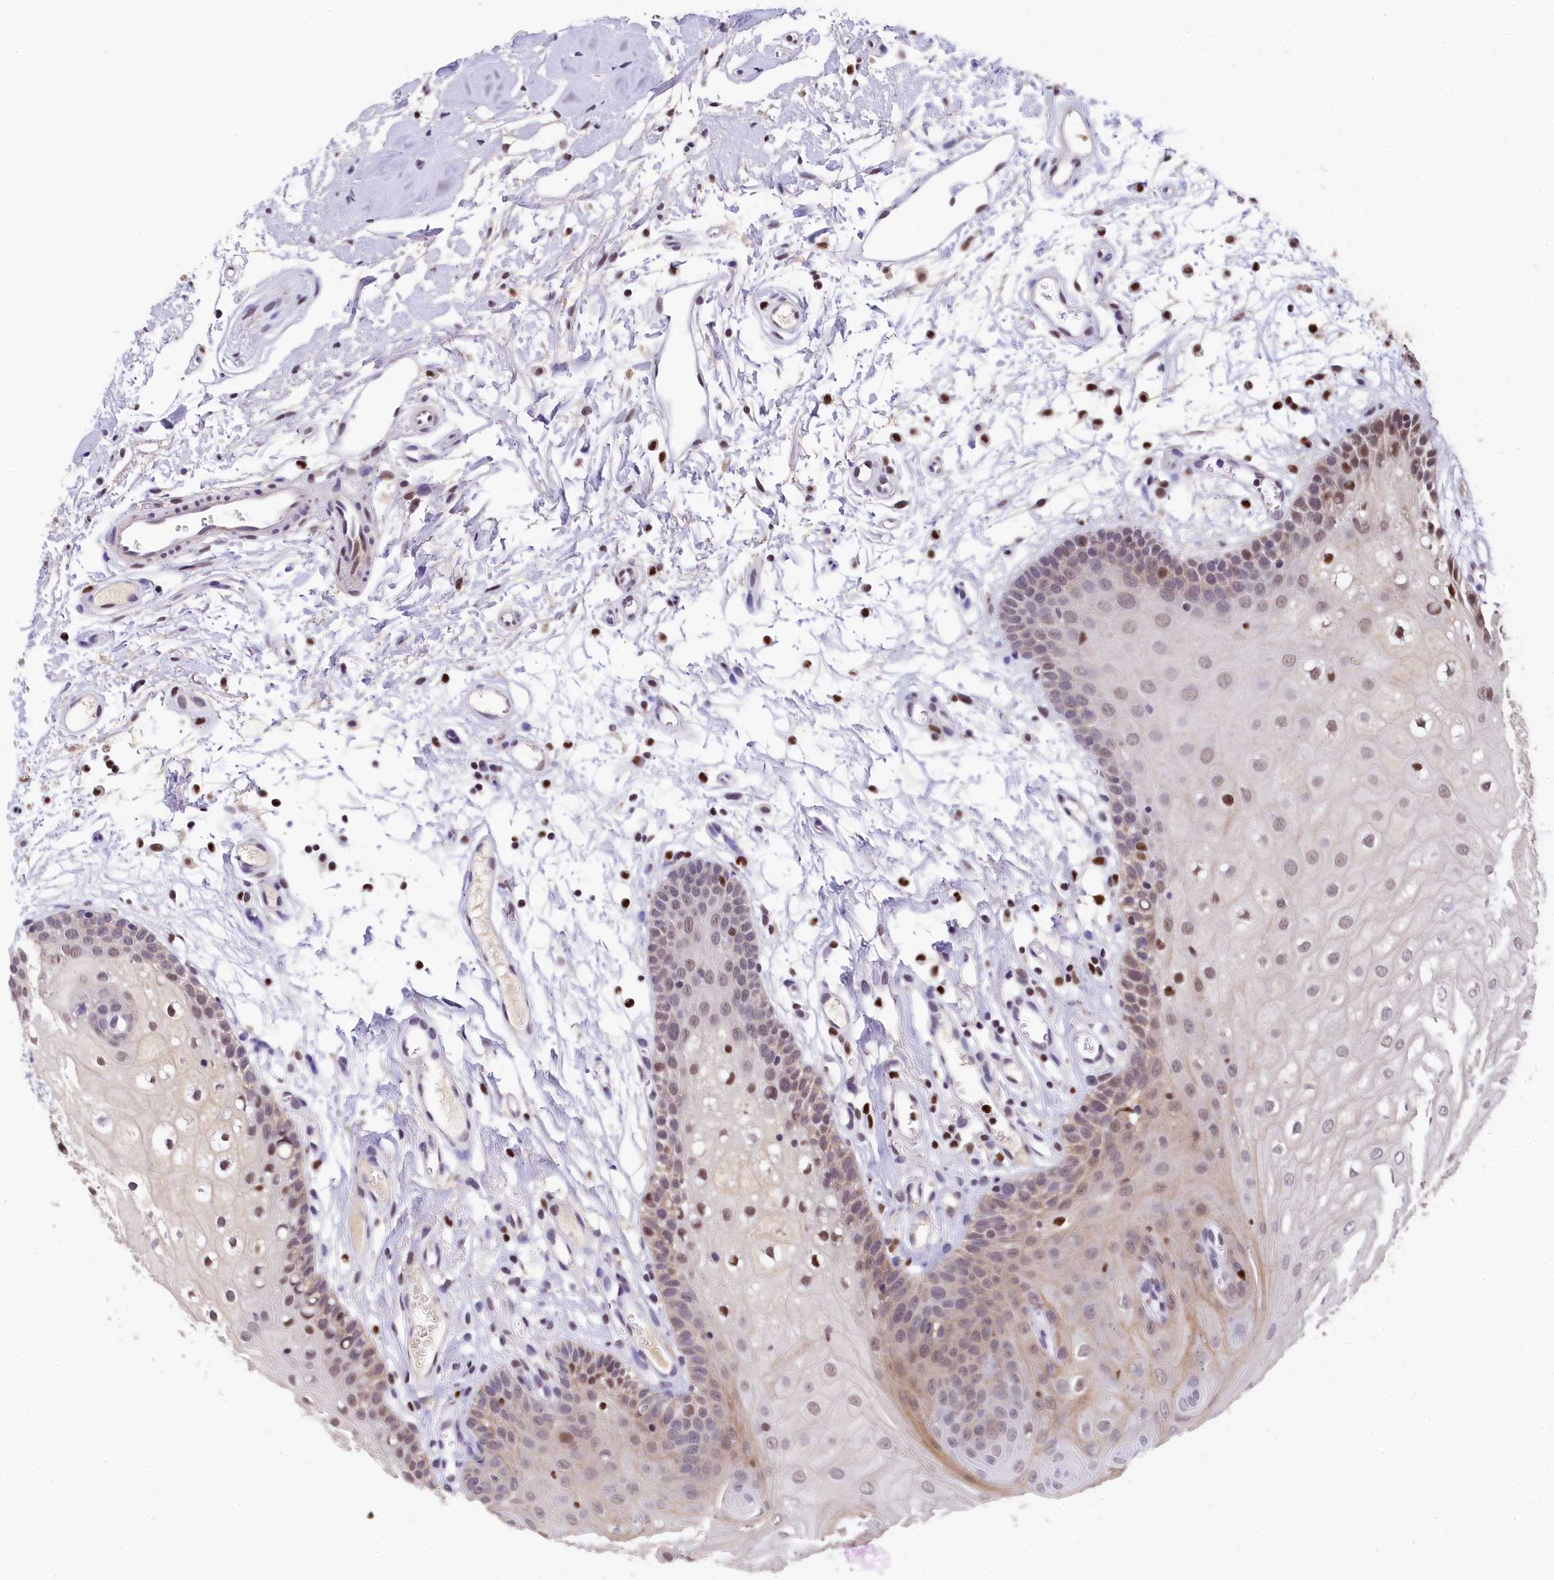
{"staining": {"intensity": "weak", "quantity": "25%-75%", "location": "nuclear"}, "tissue": "oral mucosa", "cell_type": "Squamous epithelial cells", "image_type": "normal", "snomed": [{"axis": "morphology", "description": "Normal tissue, NOS"}, {"axis": "topography", "description": "Oral tissue"}, {"axis": "topography", "description": "Tounge, NOS"}], "caption": "Immunohistochemical staining of normal human oral mucosa demonstrates low levels of weak nuclear staining in about 25%-75% of squamous epithelial cells. (DAB = brown stain, brightfield microscopy at high magnification).", "gene": "HECTD4", "patient": {"sex": "female", "age": 73}}